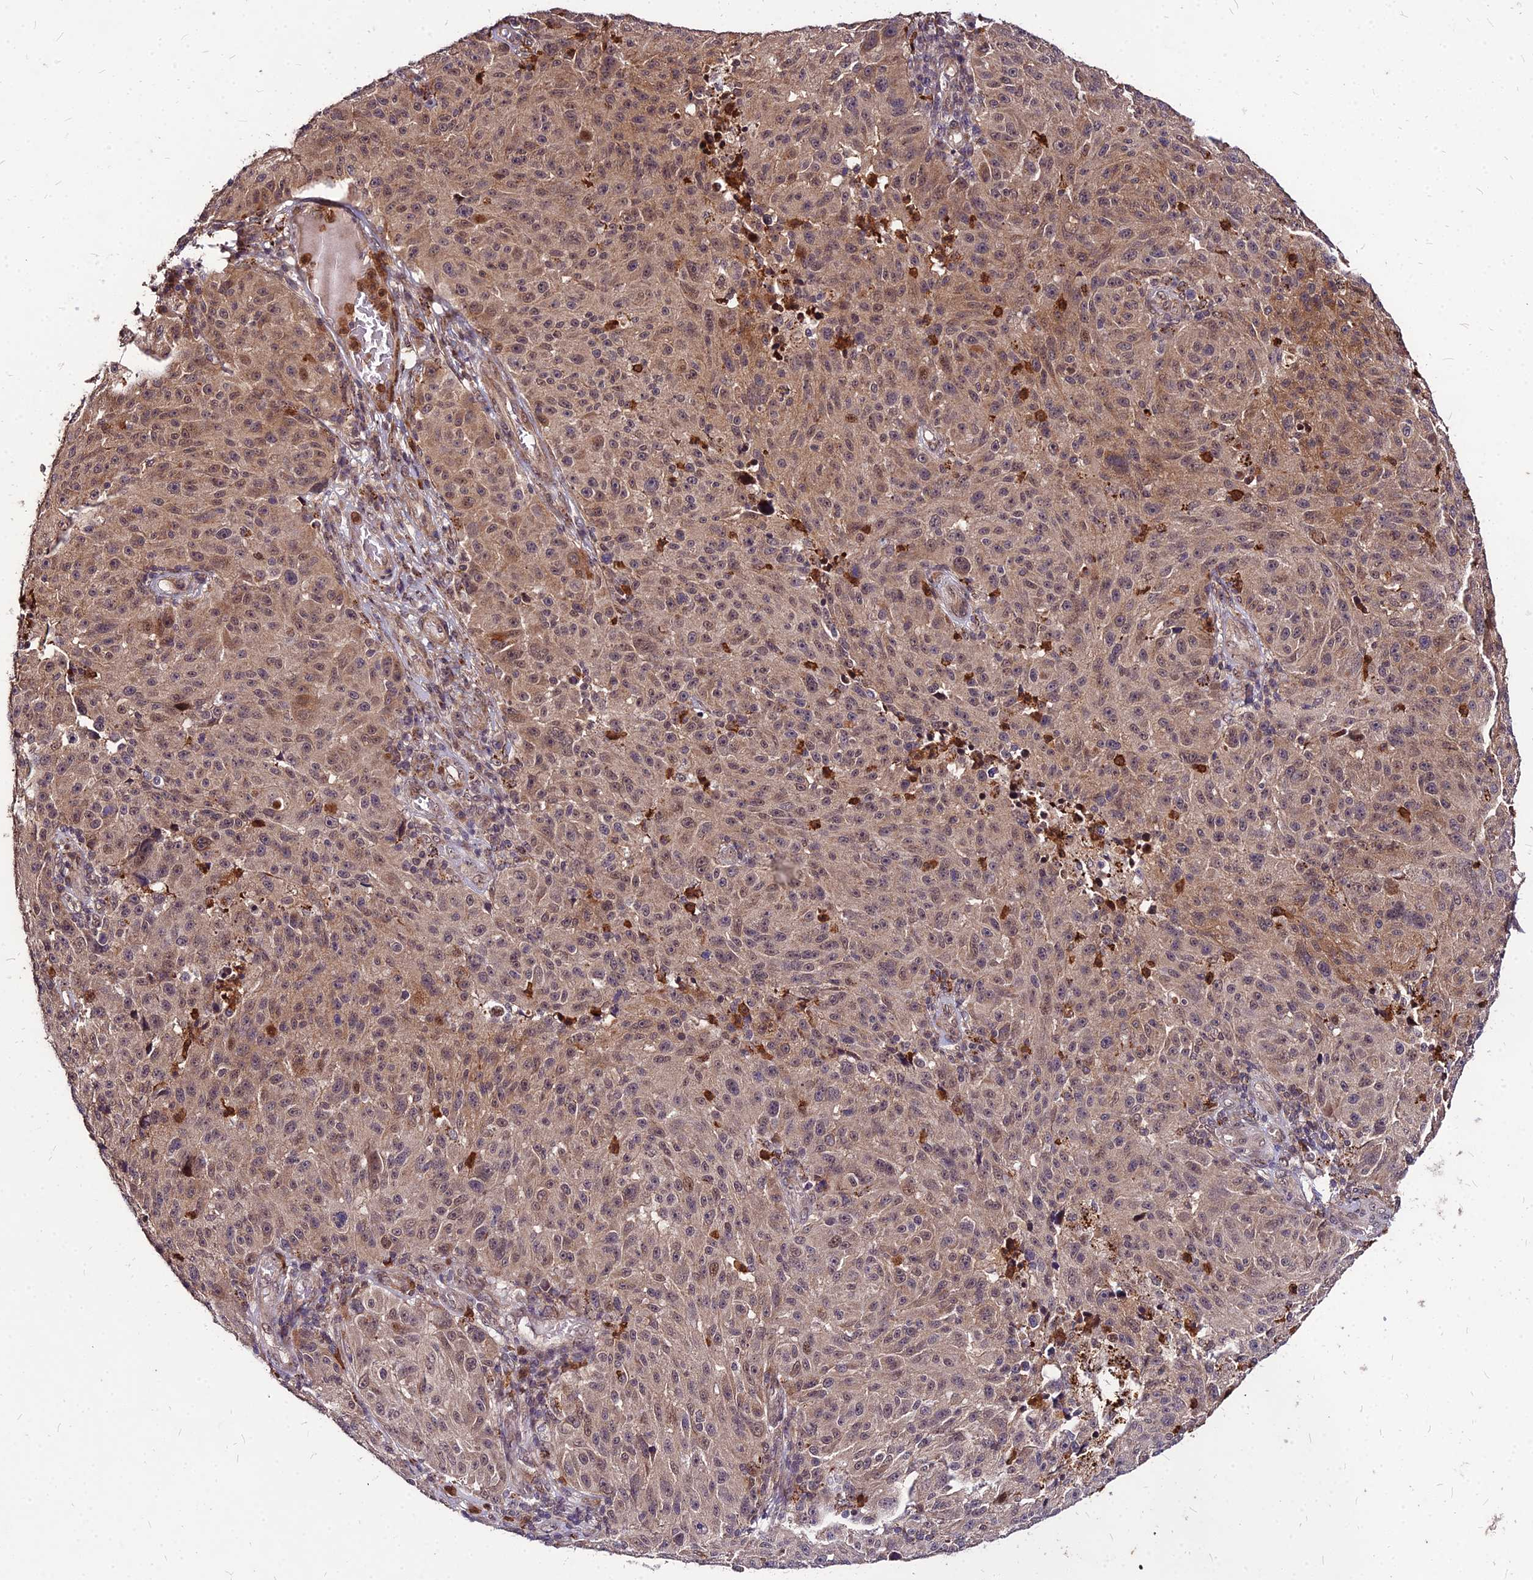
{"staining": {"intensity": "moderate", "quantity": "25%-75%", "location": "cytoplasmic/membranous,nuclear"}, "tissue": "melanoma", "cell_type": "Tumor cells", "image_type": "cancer", "snomed": [{"axis": "morphology", "description": "Malignant melanoma, NOS"}, {"axis": "topography", "description": "Skin"}], "caption": "A medium amount of moderate cytoplasmic/membranous and nuclear expression is identified in about 25%-75% of tumor cells in melanoma tissue. (Brightfield microscopy of DAB IHC at high magnification).", "gene": "APBA3", "patient": {"sex": "male", "age": 53}}